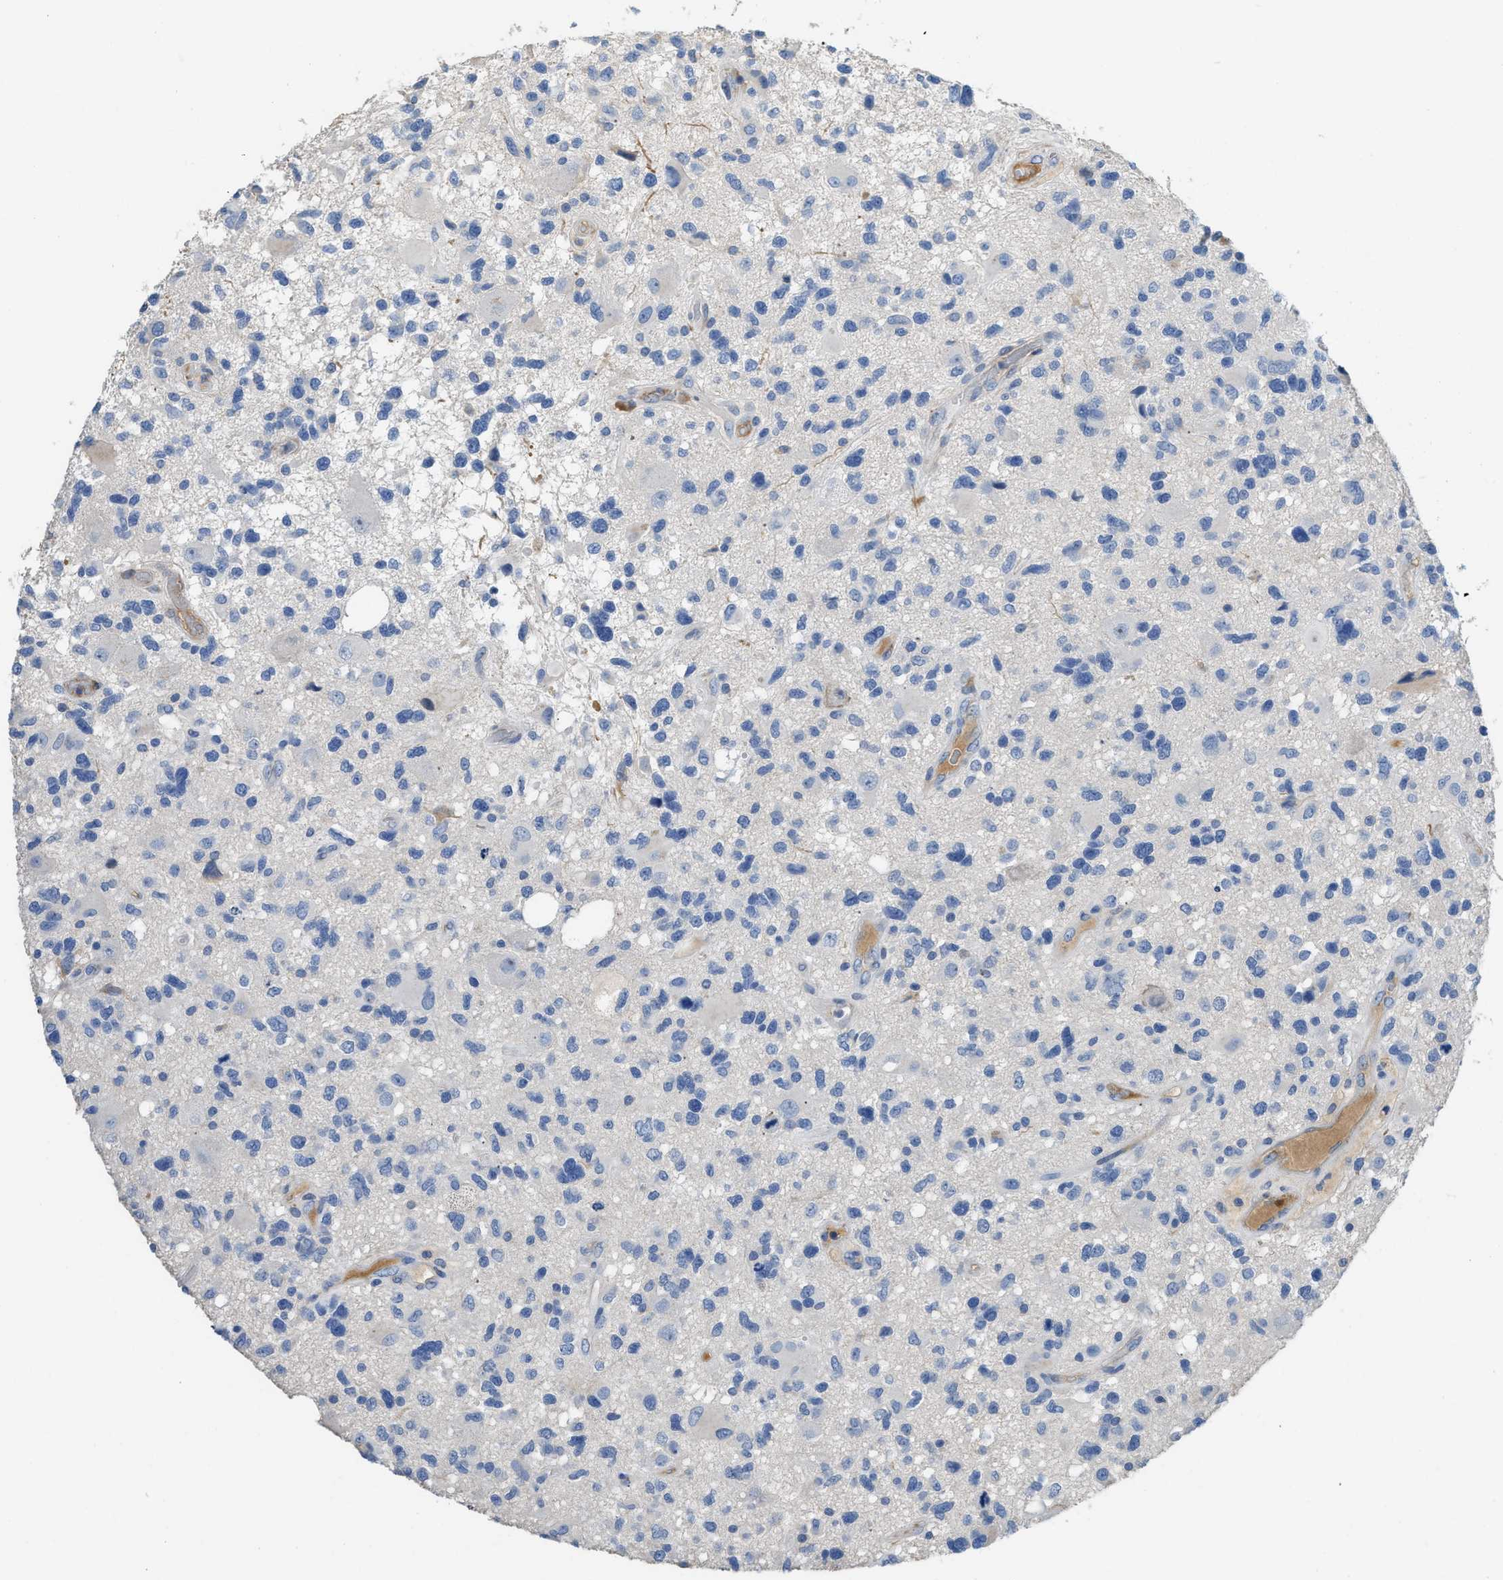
{"staining": {"intensity": "negative", "quantity": "none", "location": "none"}, "tissue": "glioma", "cell_type": "Tumor cells", "image_type": "cancer", "snomed": [{"axis": "morphology", "description": "Glioma, malignant, High grade"}, {"axis": "topography", "description": "Brain"}], "caption": "Protein analysis of malignant glioma (high-grade) displays no significant staining in tumor cells.", "gene": "C1S", "patient": {"sex": "male", "age": 33}}